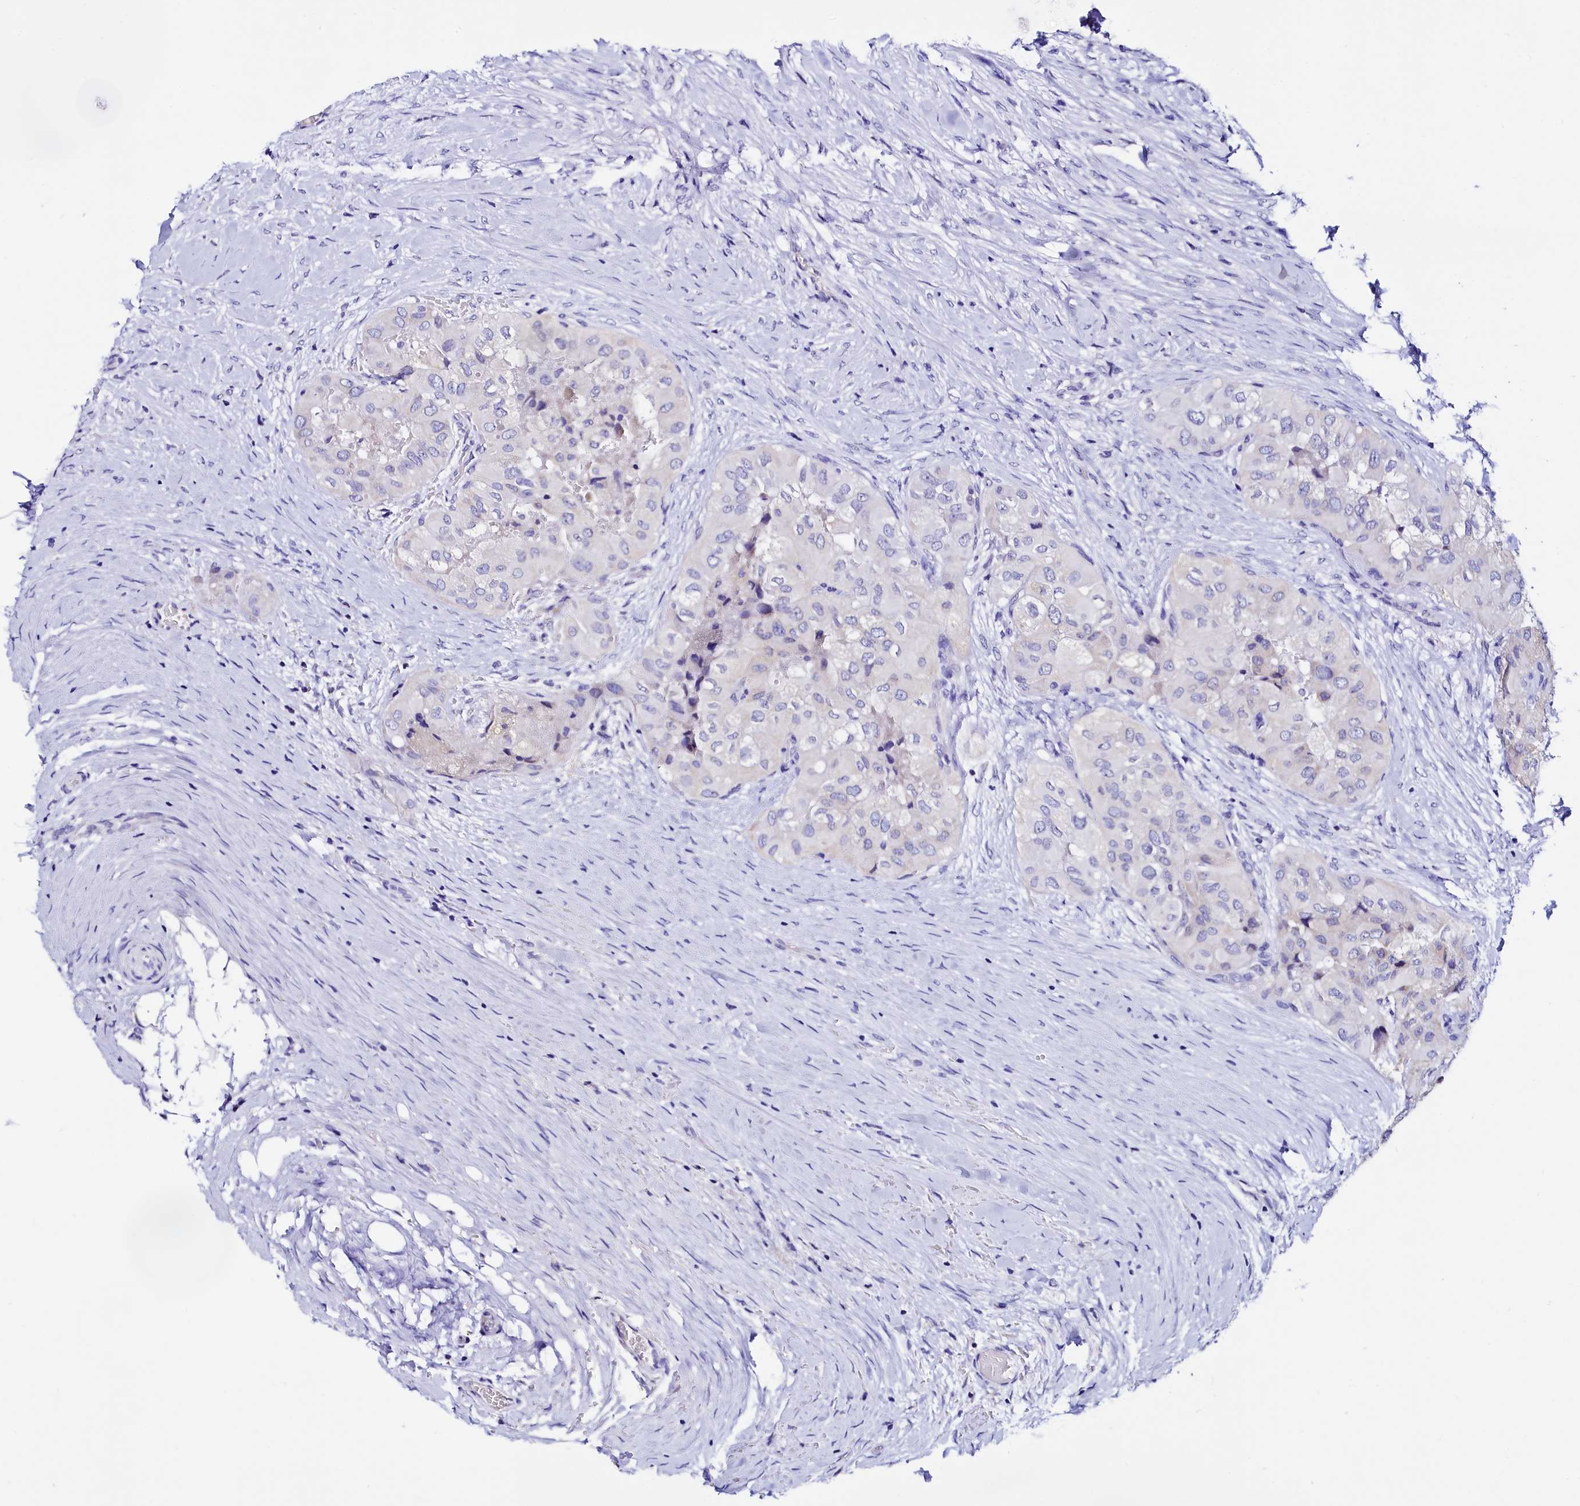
{"staining": {"intensity": "negative", "quantity": "none", "location": "none"}, "tissue": "thyroid cancer", "cell_type": "Tumor cells", "image_type": "cancer", "snomed": [{"axis": "morphology", "description": "Papillary adenocarcinoma, NOS"}, {"axis": "topography", "description": "Thyroid gland"}], "caption": "Thyroid cancer (papillary adenocarcinoma) was stained to show a protein in brown. There is no significant expression in tumor cells. The staining was performed using DAB (3,3'-diaminobenzidine) to visualize the protein expression in brown, while the nuclei were stained in blue with hematoxylin (Magnification: 20x).", "gene": "HAND1", "patient": {"sex": "female", "age": 59}}